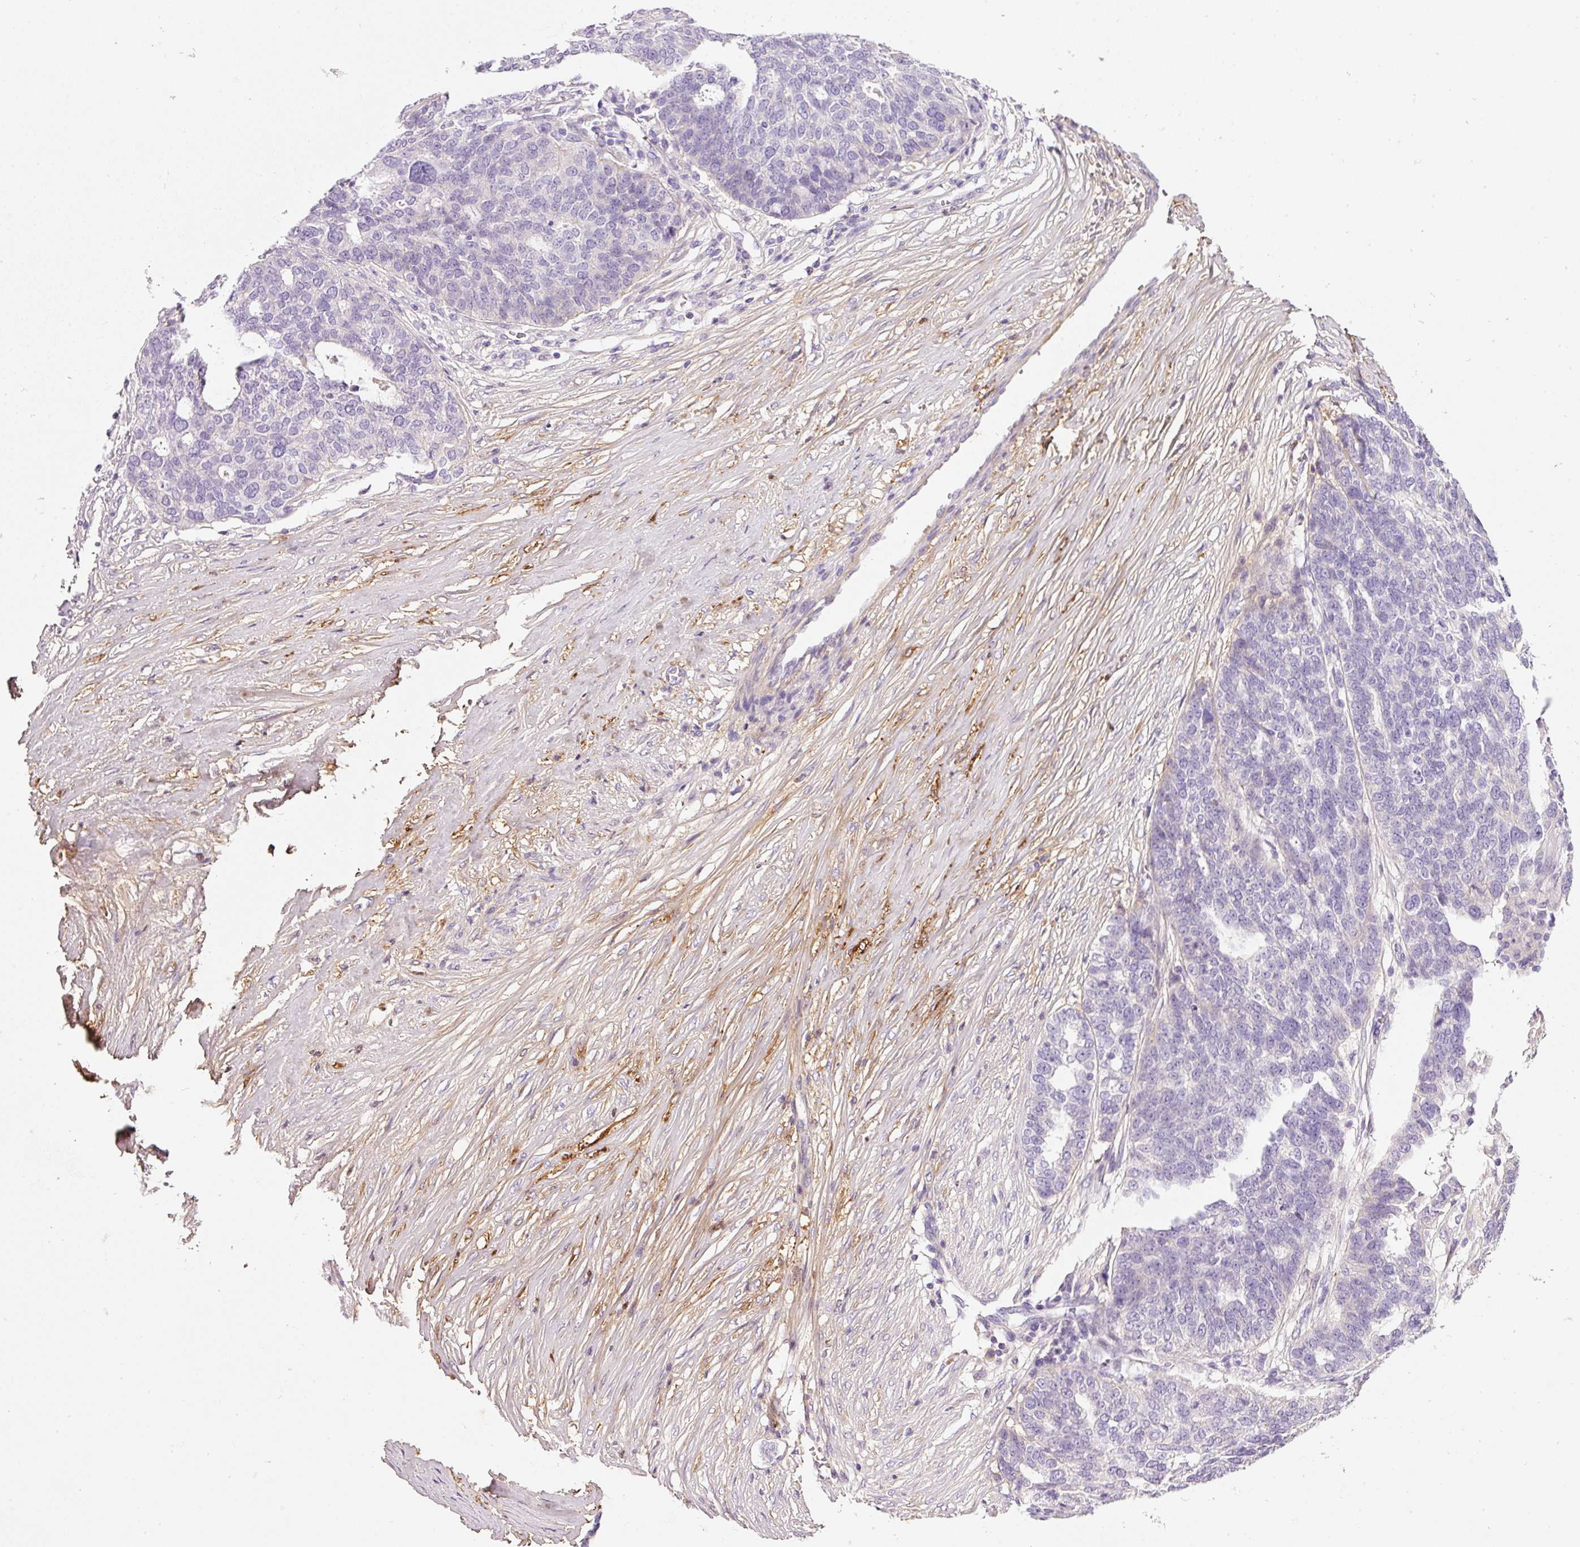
{"staining": {"intensity": "negative", "quantity": "none", "location": "none"}, "tissue": "ovarian cancer", "cell_type": "Tumor cells", "image_type": "cancer", "snomed": [{"axis": "morphology", "description": "Cystadenocarcinoma, serous, NOS"}, {"axis": "topography", "description": "Ovary"}], "caption": "IHC histopathology image of neoplastic tissue: human ovarian cancer stained with DAB (3,3'-diaminobenzidine) exhibits no significant protein staining in tumor cells. (Stains: DAB (3,3'-diaminobenzidine) immunohistochemistry (IHC) with hematoxylin counter stain, Microscopy: brightfield microscopy at high magnification).", "gene": "SOS2", "patient": {"sex": "female", "age": 59}}